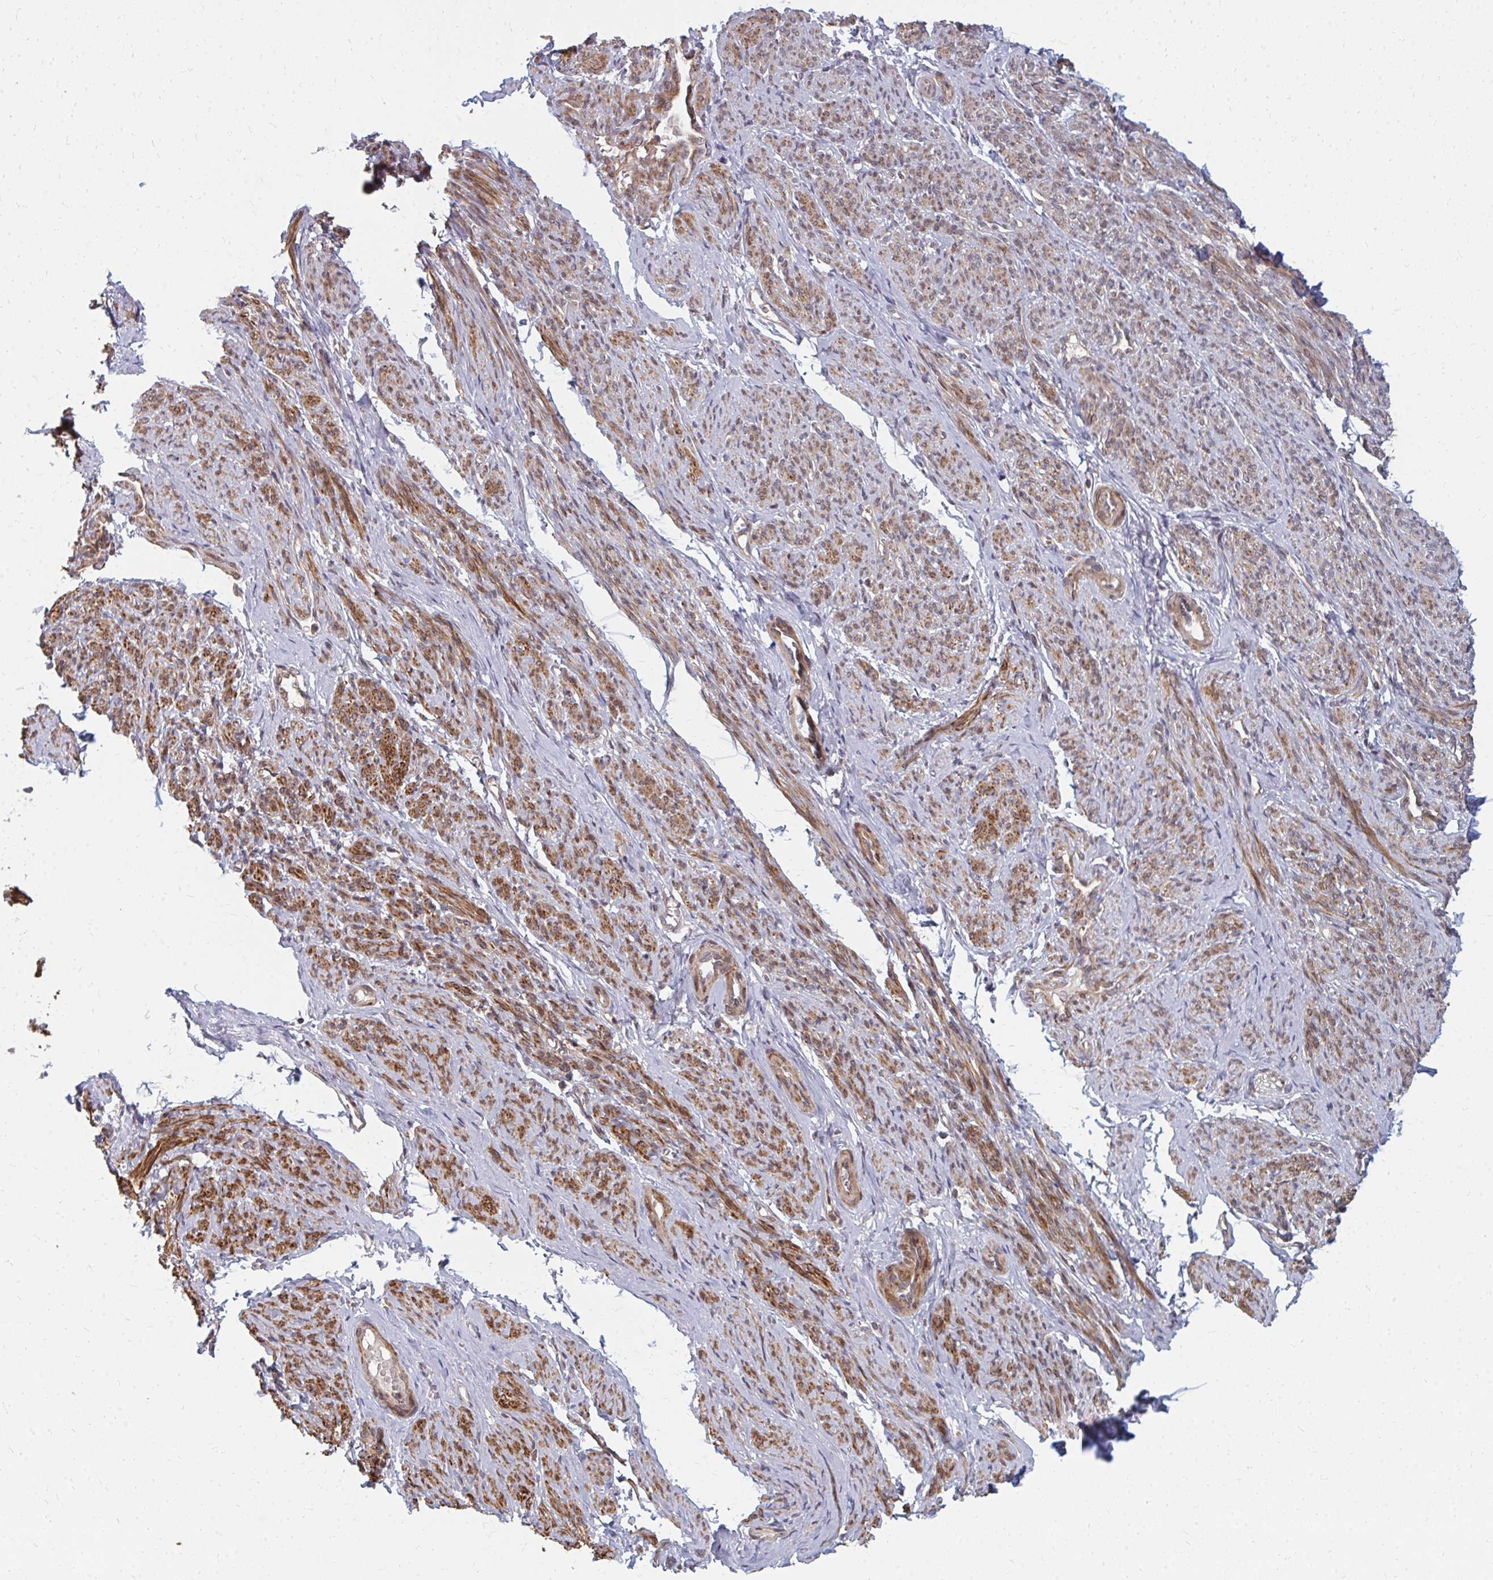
{"staining": {"intensity": "moderate", "quantity": ">75%", "location": "cytoplasmic/membranous"}, "tissue": "smooth muscle", "cell_type": "Smooth muscle cells", "image_type": "normal", "snomed": [{"axis": "morphology", "description": "Normal tissue, NOS"}, {"axis": "topography", "description": "Smooth muscle"}], "caption": "Approximately >75% of smooth muscle cells in normal human smooth muscle display moderate cytoplasmic/membranous protein expression as visualized by brown immunohistochemical staining.", "gene": "ZNF285", "patient": {"sex": "female", "age": 65}}